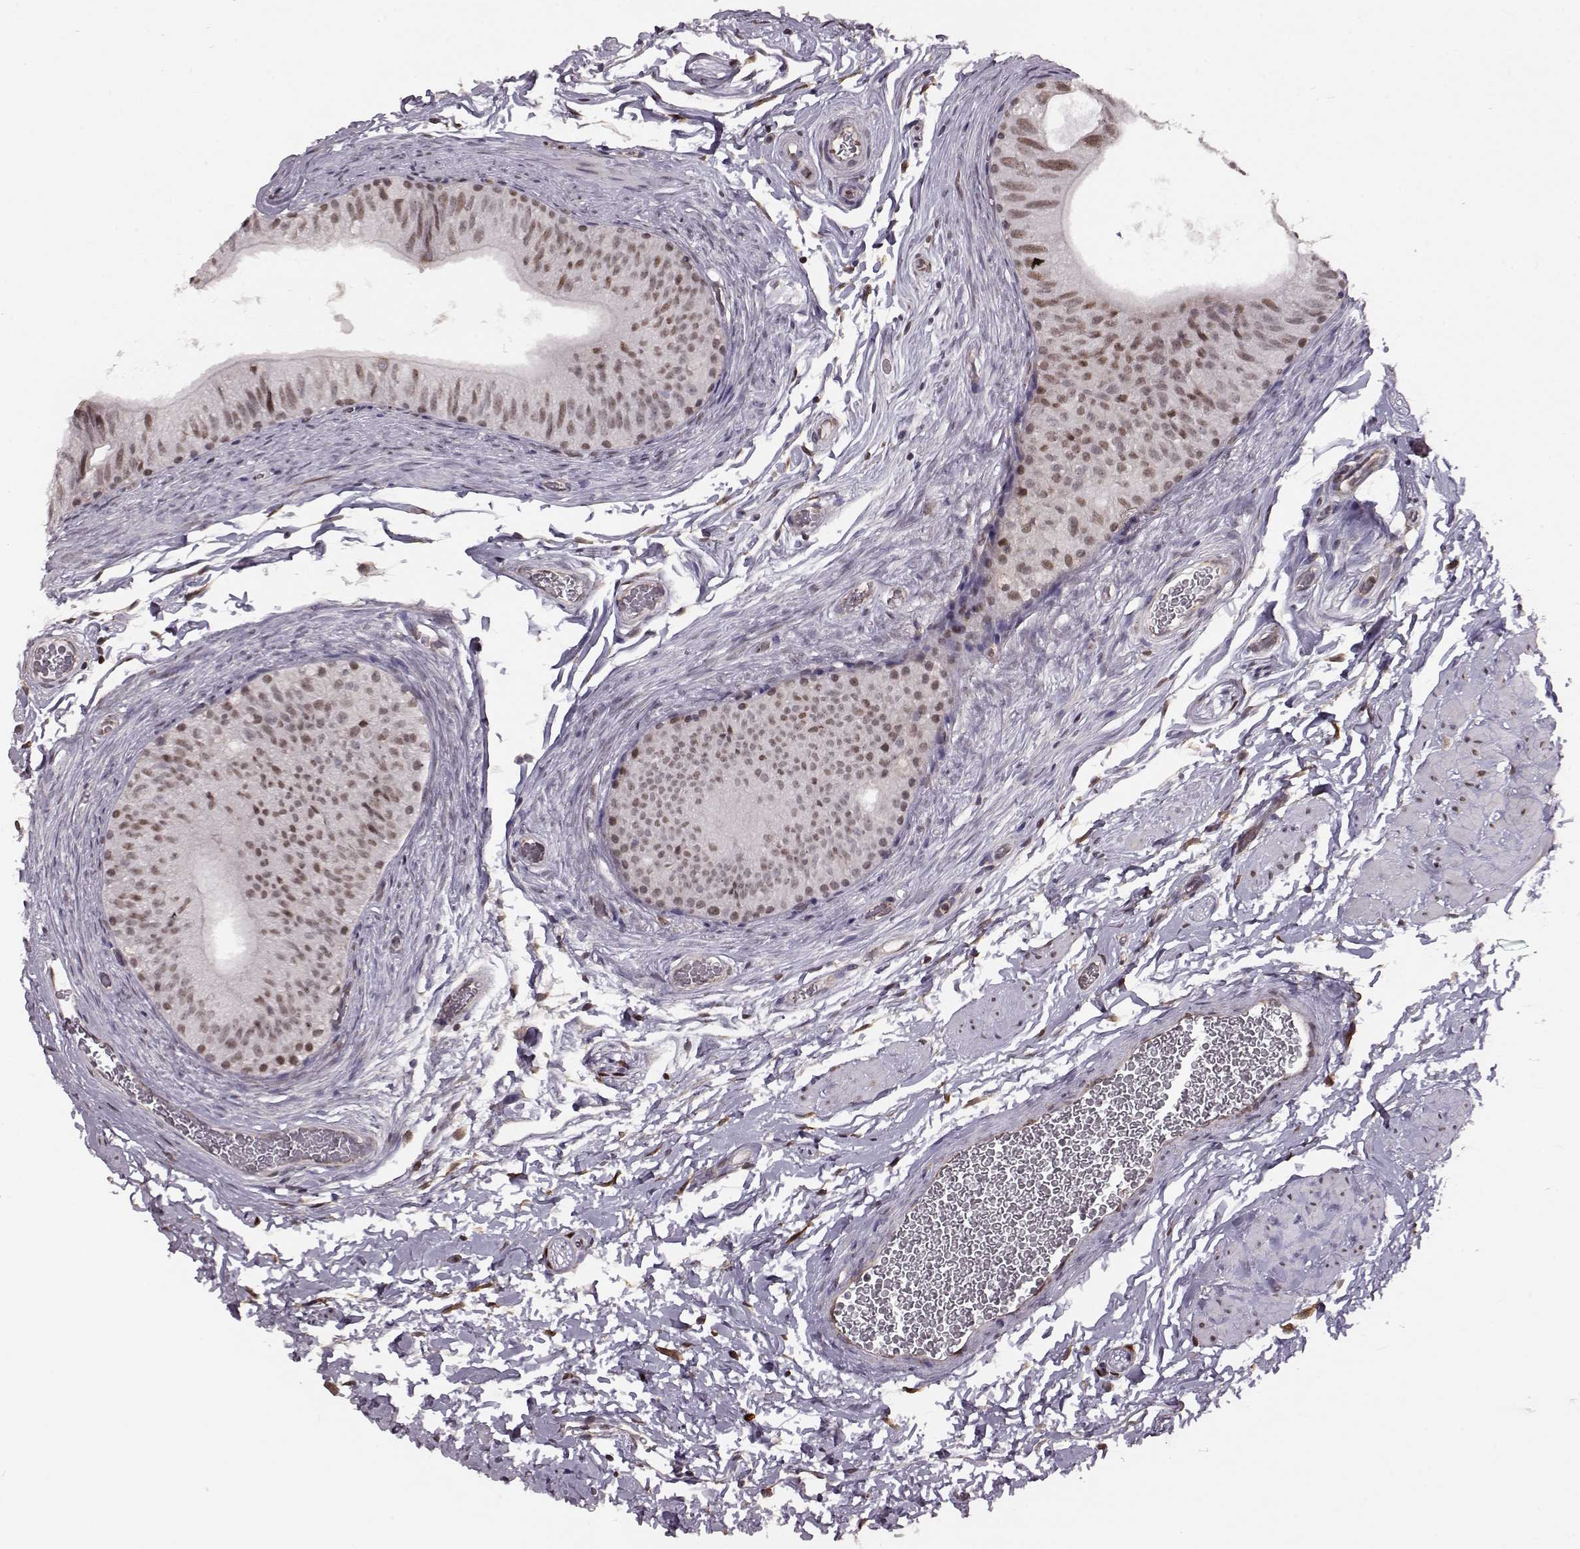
{"staining": {"intensity": "moderate", "quantity": "25%-75%", "location": "nuclear"}, "tissue": "epididymis", "cell_type": "Glandular cells", "image_type": "normal", "snomed": [{"axis": "morphology", "description": "Normal tissue, NOS"}, {"axis": "topography", "description": "Epididymis, spermatic cord, NOS"}, {"axis": "topography", "description": "Epididymis"}], "caption": "Protein analysis of unremarkable epididymis demonstrates moderate nuclear expression in approximately 25%-75% of glandular cells.", "gene": "KLF6", "patient": {"sex": "male", "age": 31}}